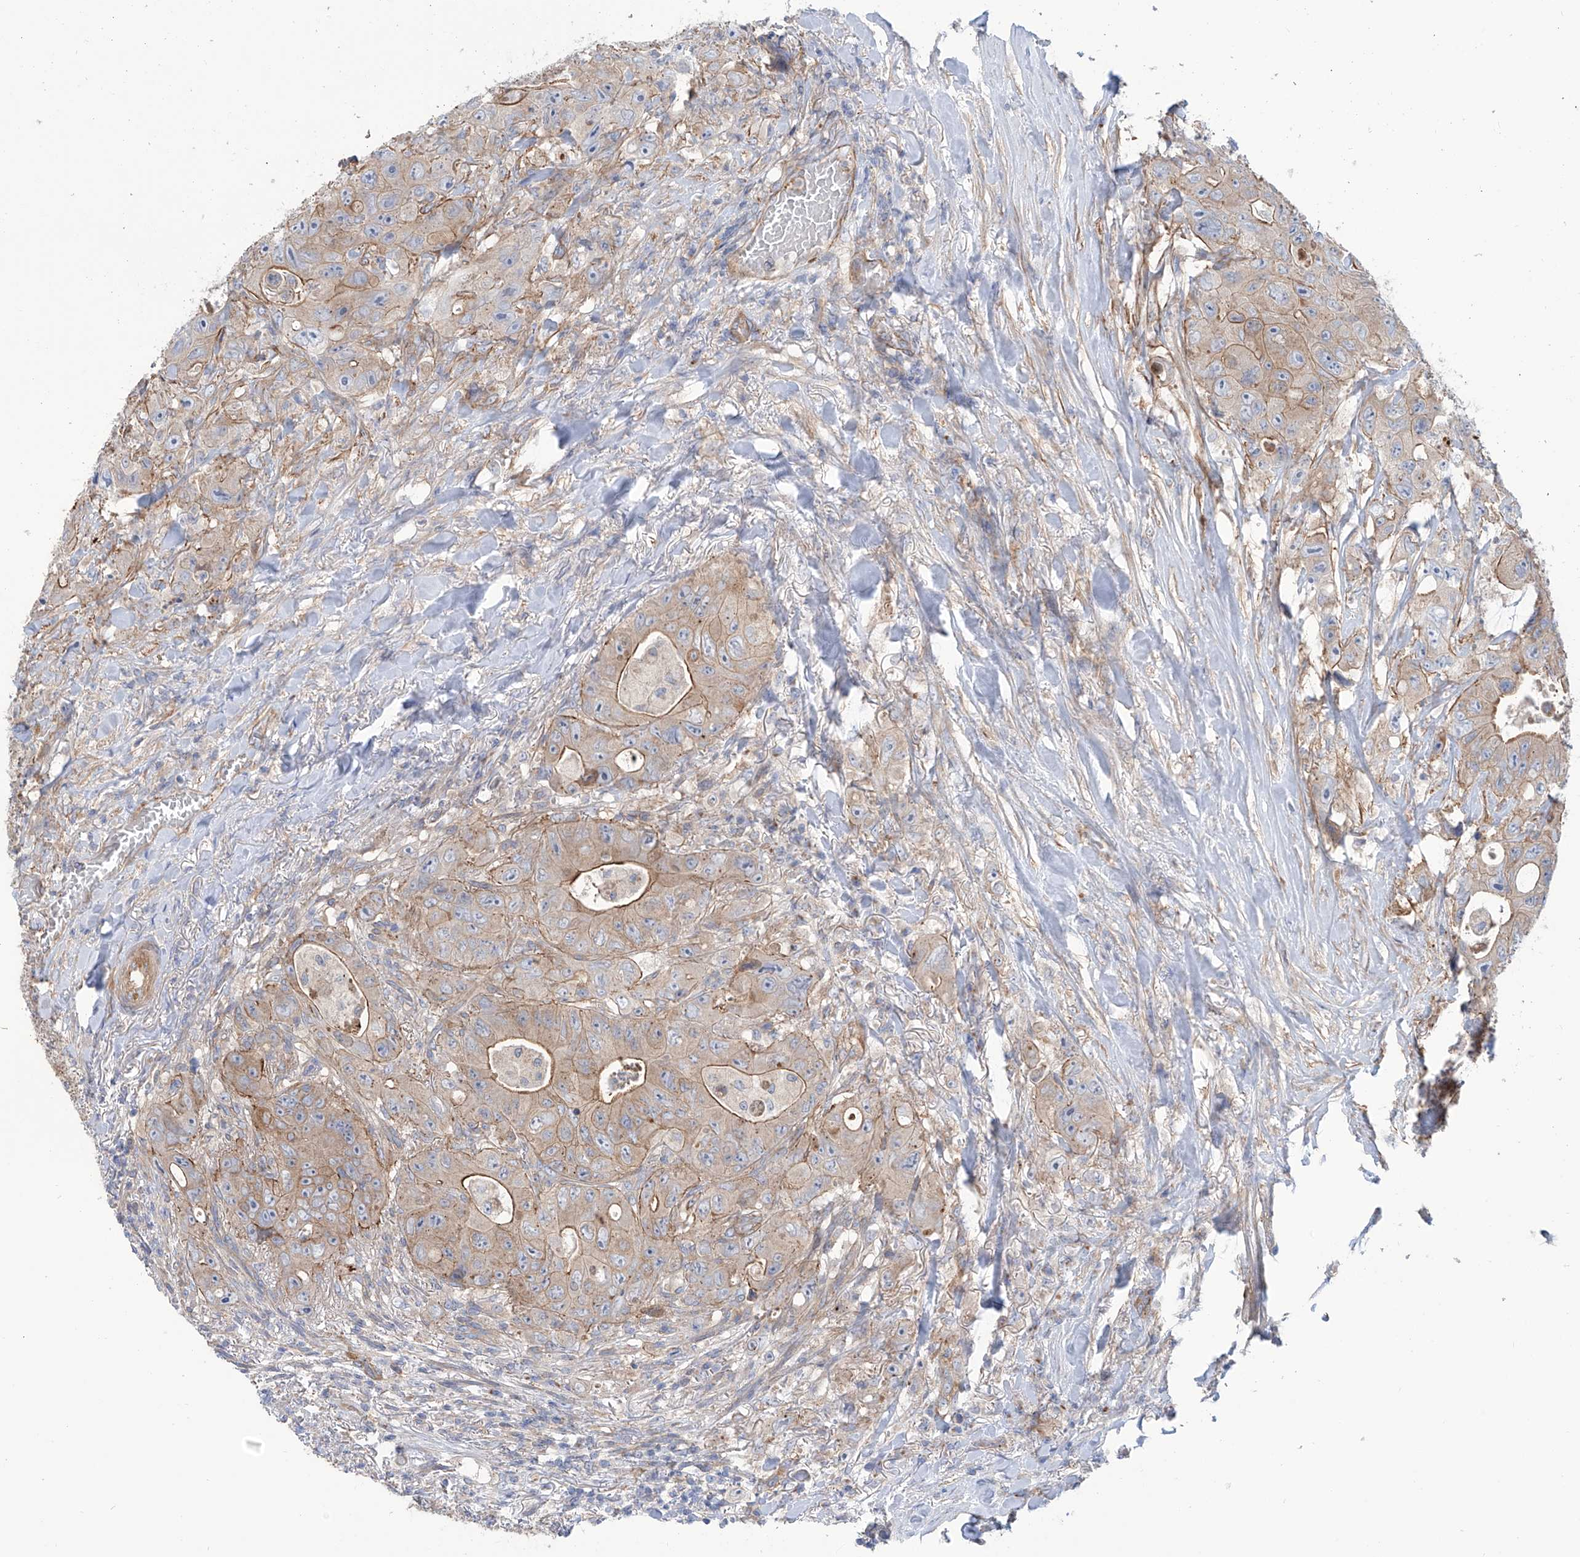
{"staining": {"intensity": "moderate", "quantity": "25%-75%", "location": "cytoplasmic/membranous"}, "tissue": "colorectal cancer", "cell_type": "Tumor cells", "image_type": "cancer", "snomed": [{"axis": "morphology", "description": "Adenocarcinoma, NOS"}, {"axis": "topography", "description": "Colon"}], "caption": "Human colorectal cancer stained for a protein (brown) shows moderate cytoplasmic/membranous positive positivity in approximately 25%-75% of tumor cells.", "gene": "TMEM209", "patient": {"sex": "female", "age": 46}}